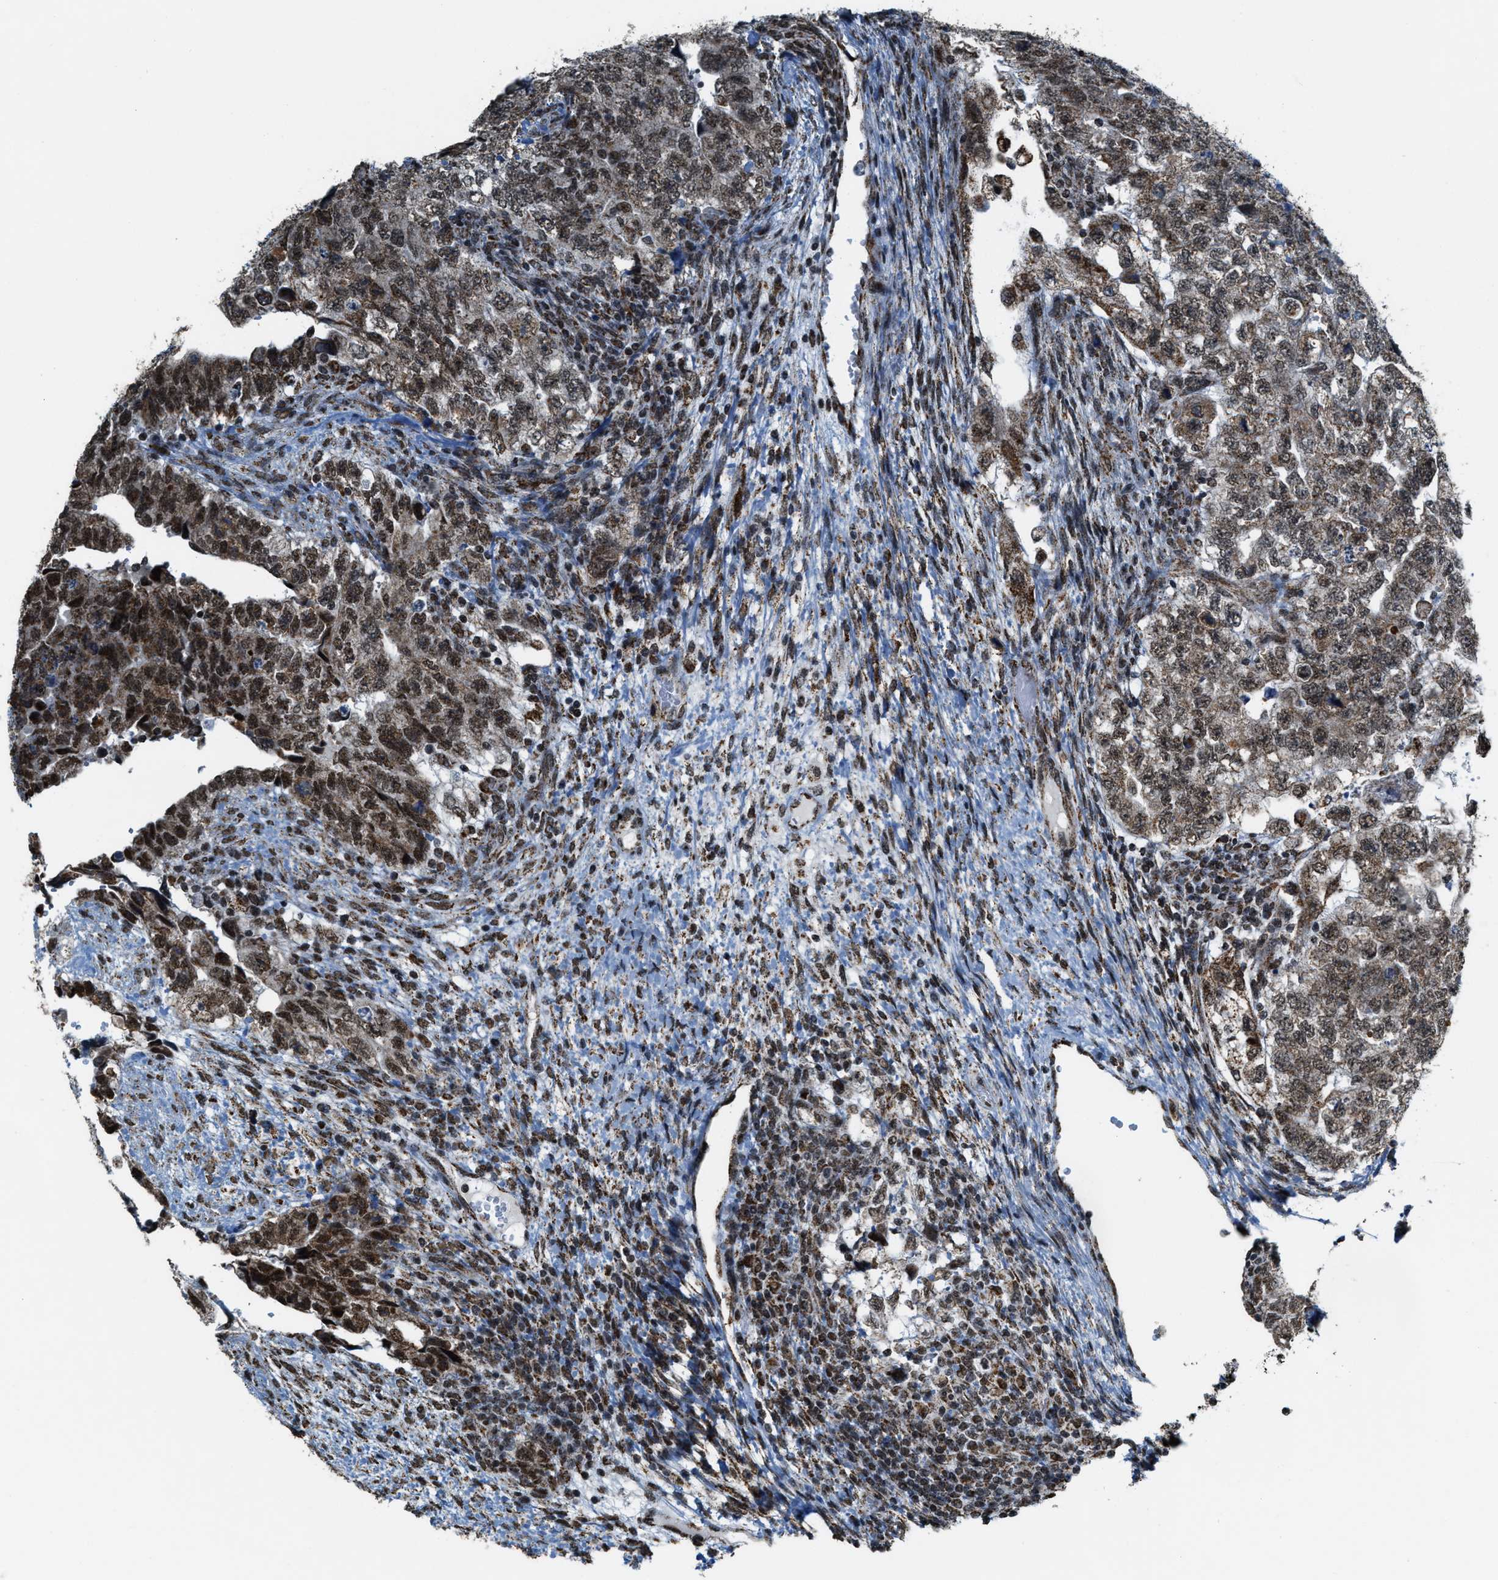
{"staining": {"intensity": "strong", "quantity": ">75%", "location": "cytoplasmic/membranous,nuclear"}, "tissue": "testis cancer", "cell_type": "Tumor cells", "image_type": "cancer", "snomed": [{"axis": "morphology", "description": "Carcinoma, Embryonal, NOS"}, {"axis": "topography", "description": "Testis"}], "caption": "Protein staining by IHC displays strong cytoplasmic/membranous and nuclear positivity in about >75% of tumor cells in embryonal carcinoma (testis).", "gene": "HIBADH", "patient": {"sex": "male", "age": 36}}